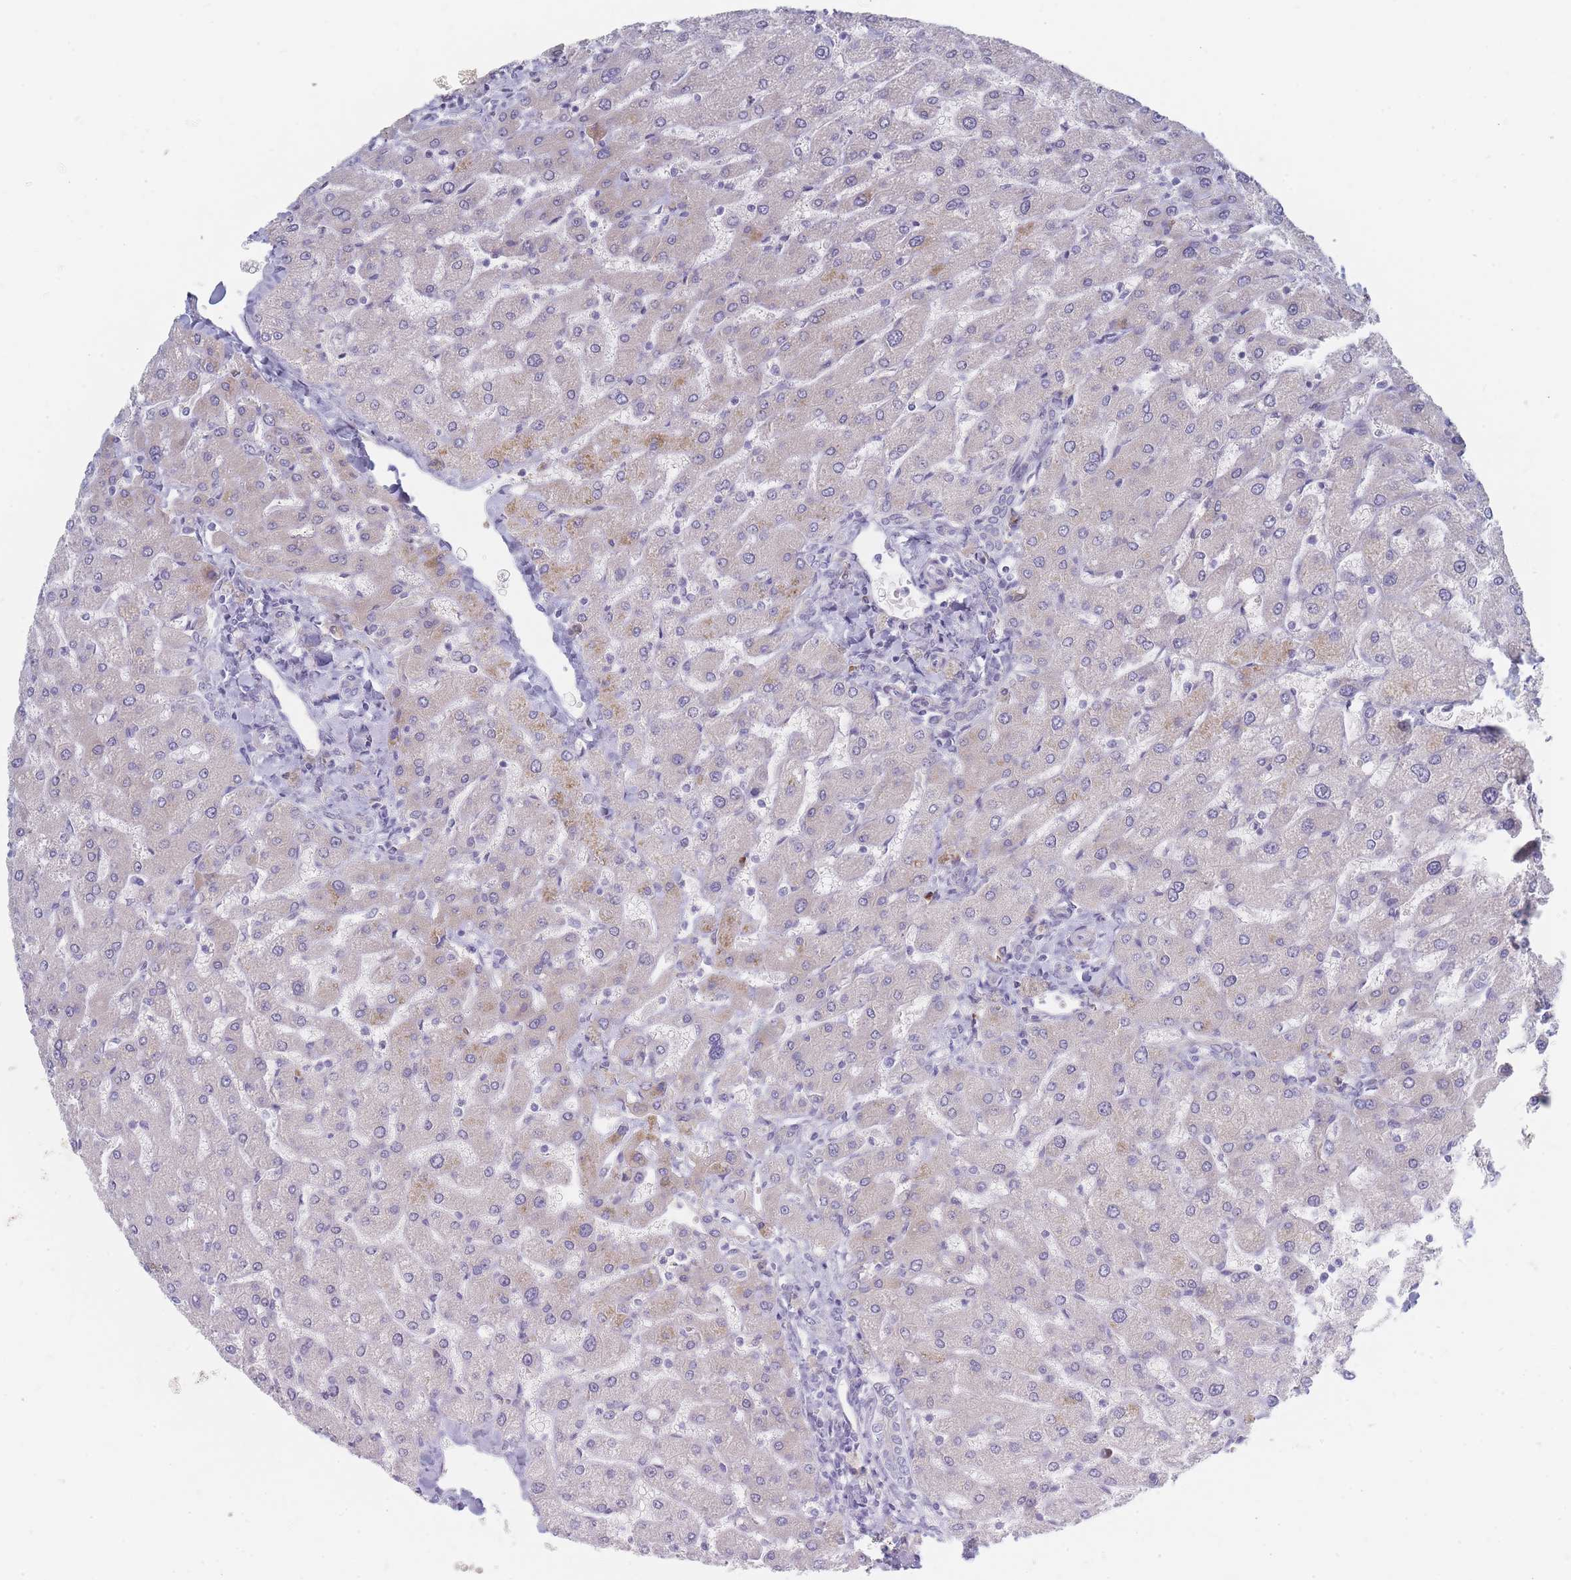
{"staining": {"intensity": "negative", "quantity": "none", "location": "none"}, "tissue": "liver", "cell_type": "Cholangiocytes", "image_type": "normal", "snomed": [{"axis": "morphology", "description": "Normal tissue, NOS"}, {"axis": "topography", "description": "Liver"}], "caption": "DAB (3,3'-diaminobenzidine) immunohistochemical staining of benign liver displays no significant expression in cholangiocytes. (DAB IHC visualized using brightfield microscopy, high magnification).", "gene": "SPATS1", "patient": {"sex": "male", "age": 55}}